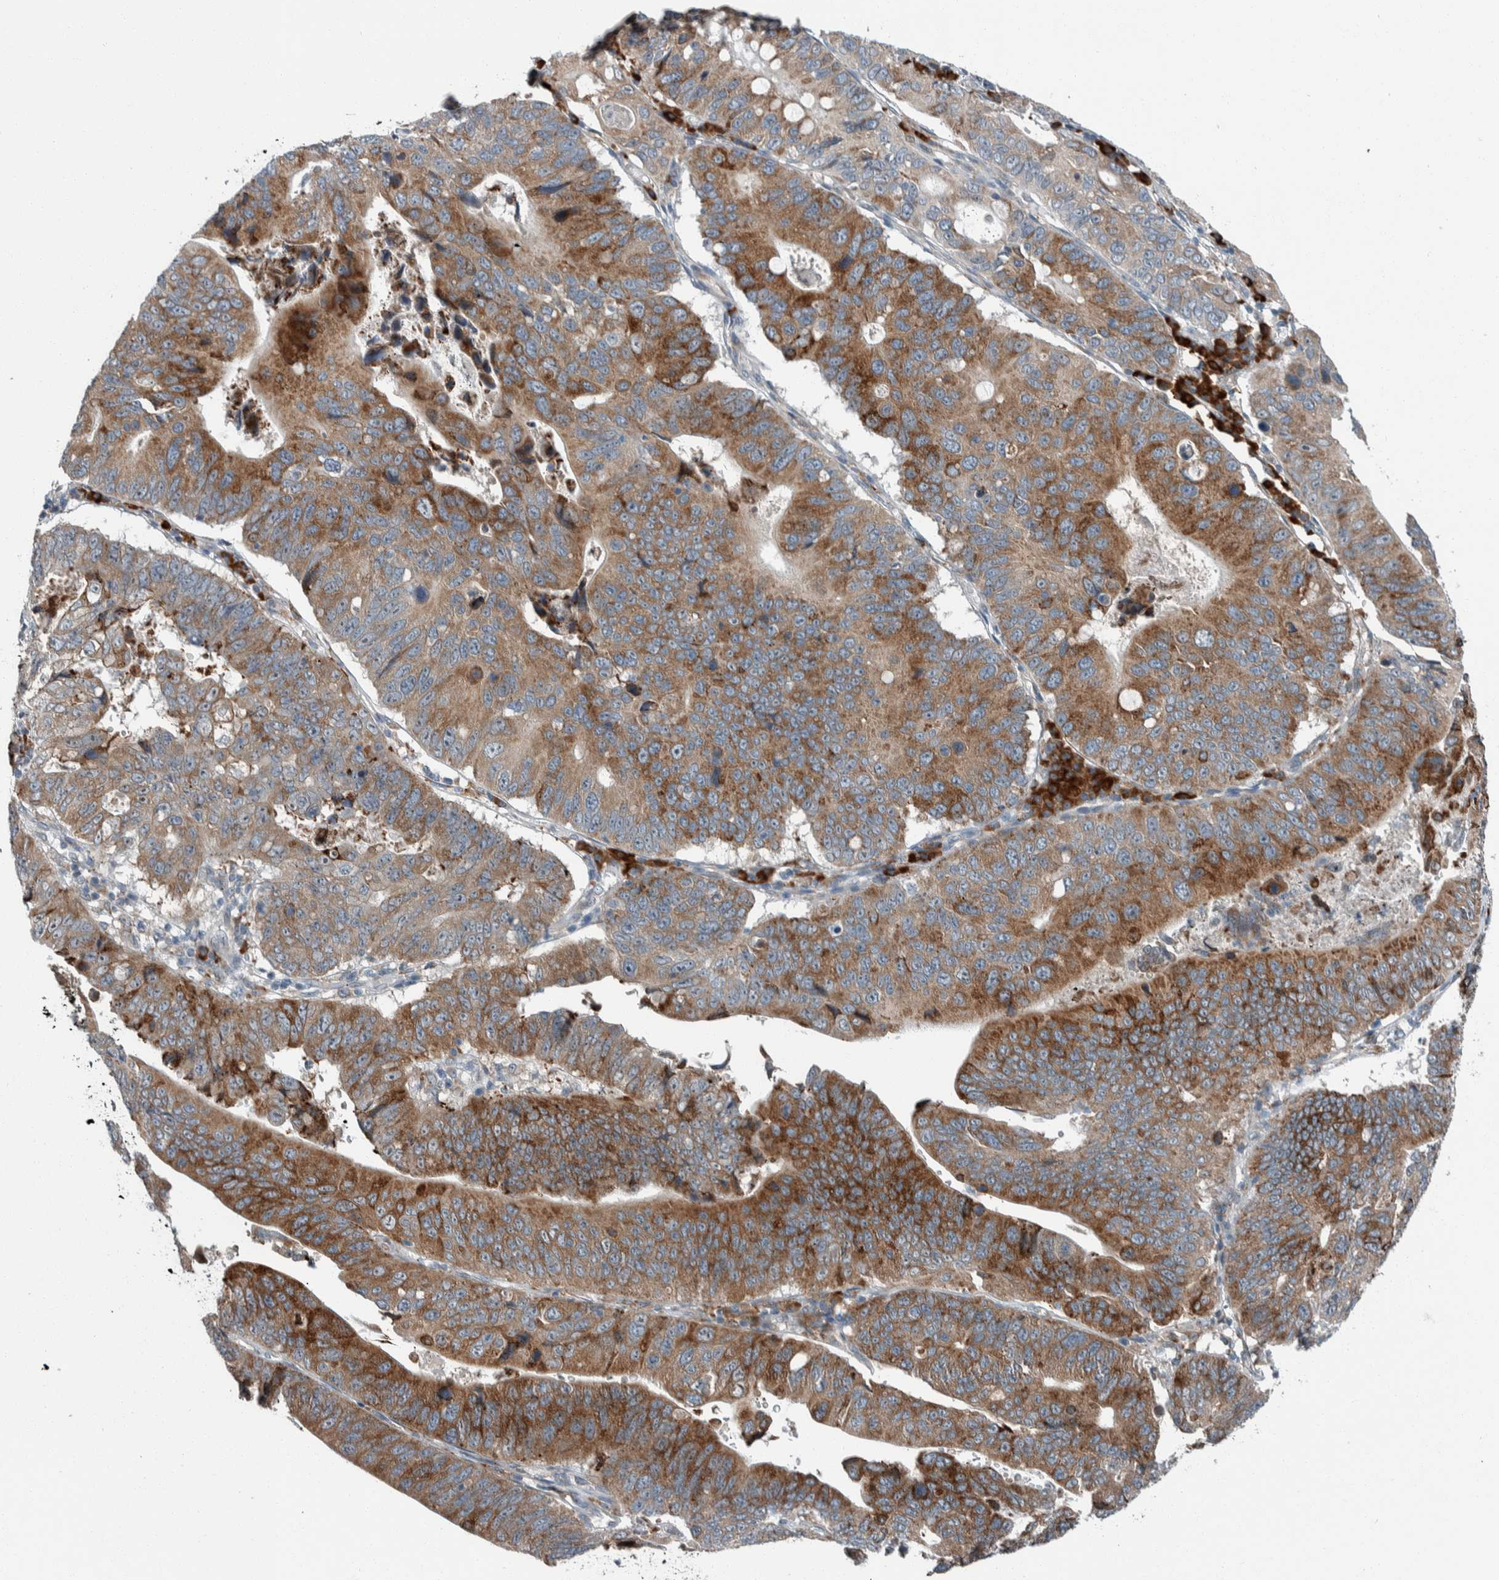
{"staining": {"intensity": "strong", "quantity": ">75%", "location": "cytoplasmic/membranous"}, "tissue": "stomach cancer", "cell_type": "Tumor cells", "image_type": "cancer", "snomed": [{"axis": "morphology", "description": "Adenocarcinoma, NOS"}, {"axis": "topography", "description": "Stomach"}], "caption": "Immunohistochemical staining of human stomach cancer (adenocarcinoma) demonstrates high levels of strong cytoplasmic/membranous protein positivity in about >75% of tumor cells. (Stains: DAB (3,3'-diaminobenzidine) in brown, nuclei in blue, Microscopy: brightfield microscopy at high magnification).", "gene": "USP25", "patient": {"sex": "male", "age": 59}}